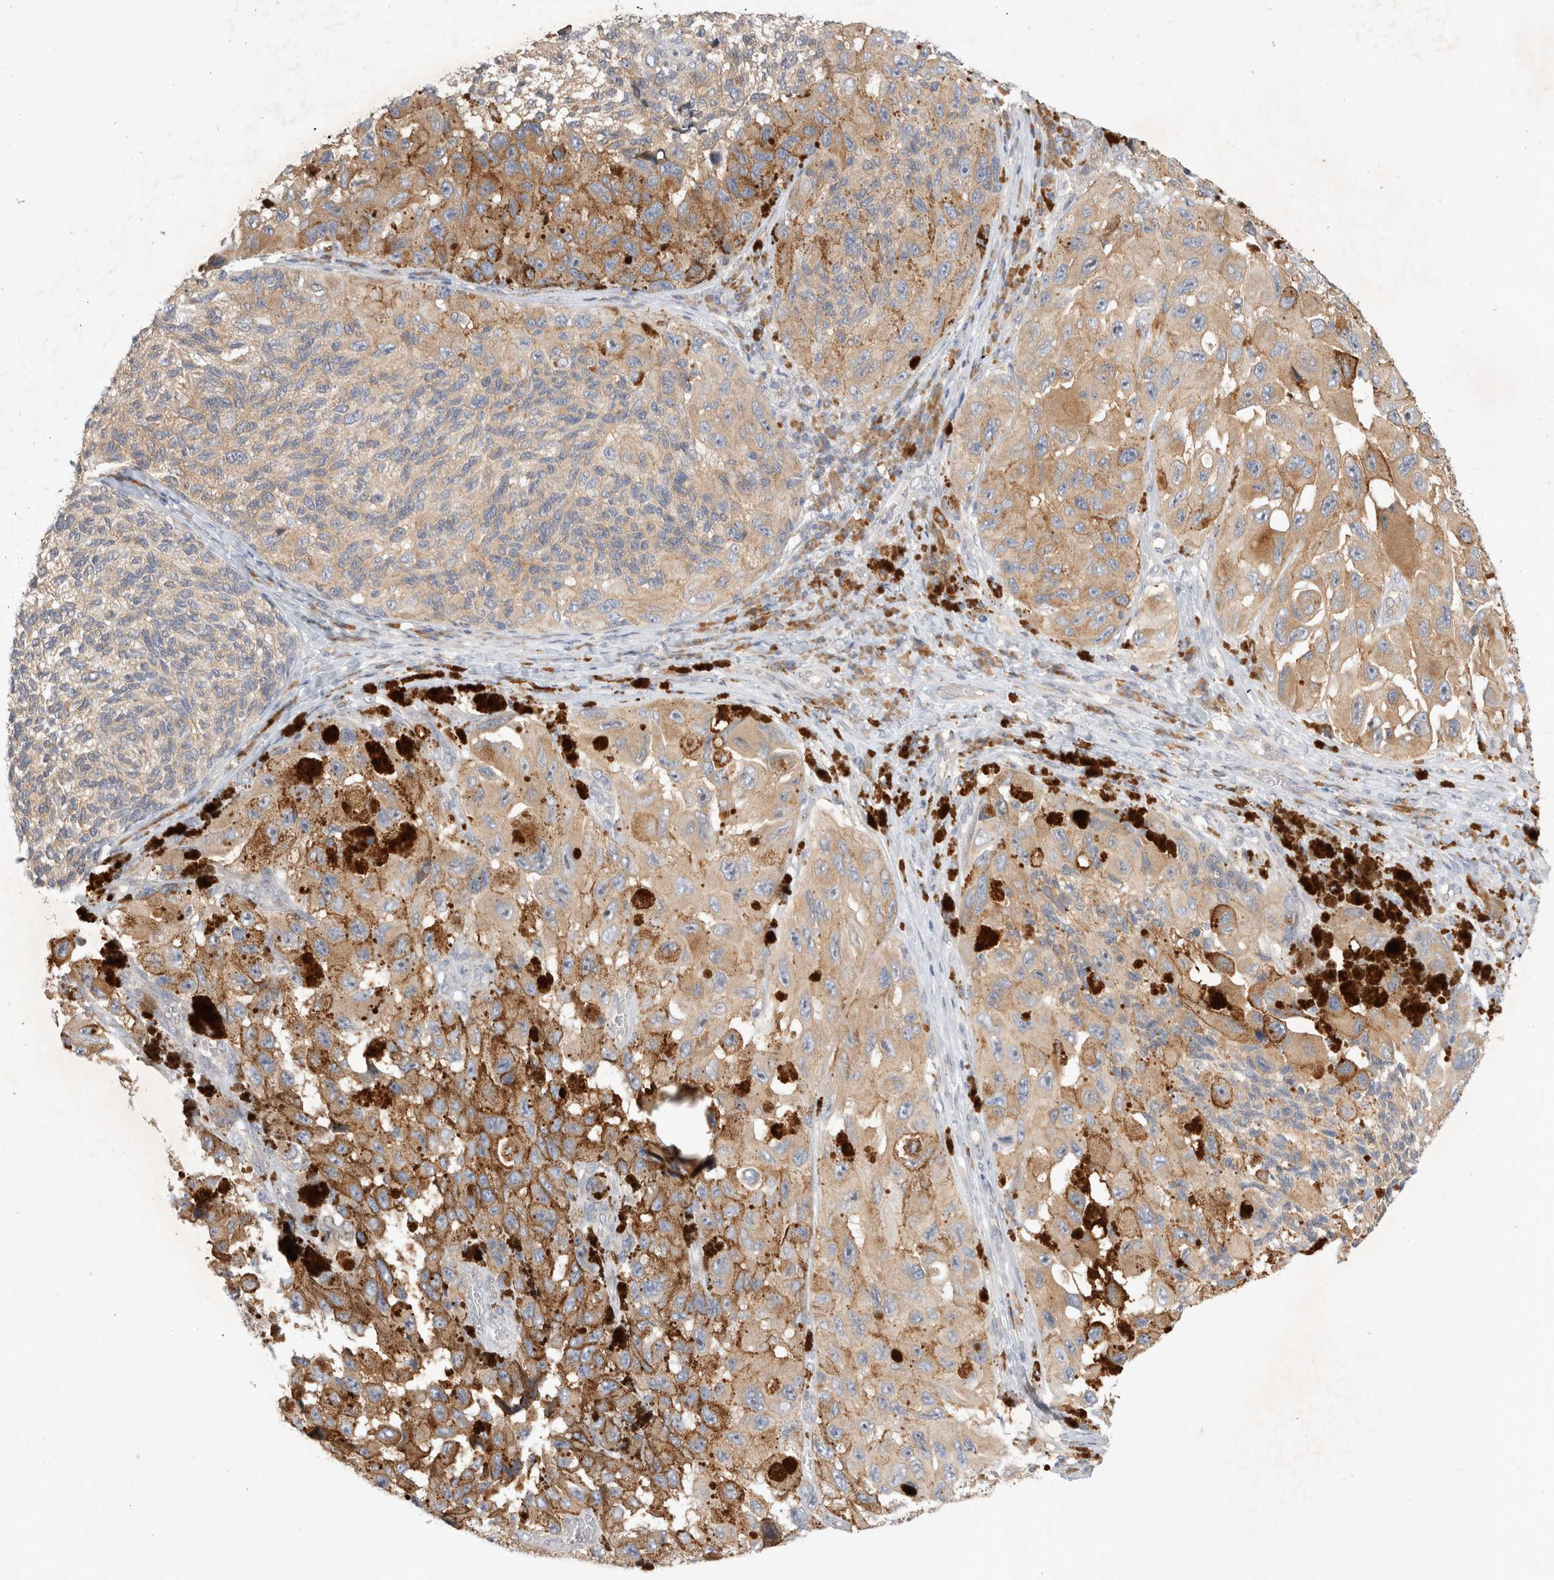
{"staining": {"intensity": "moderate", "quantity": ">75%", "location": "cytoplasmic/membranous"}, "tissue": "melanoma", "cell_type": "Tumor cells", "image_type": "cancer", "snomed": [{"axis": "morphology", "description": "Malignant melanoma, NOS"}, {"axis": "topography", "description": "Skin"}], "caption": "Immunohistochemistry staining of melanoma, which exhibits medium levels of moderate cytoplasmic/membranous expression in approximately >75% of tumor cells indicating moderate cytoplasmic/membranous protein positivity. The staining was performed using DAB (3,3'-diaminobenzidine) (brown) for protein detection and nuclei were counterstained in hematoxylin (blue).", "gene": "NEDD4L", "patient": {"sex": "female", "age": 73}}